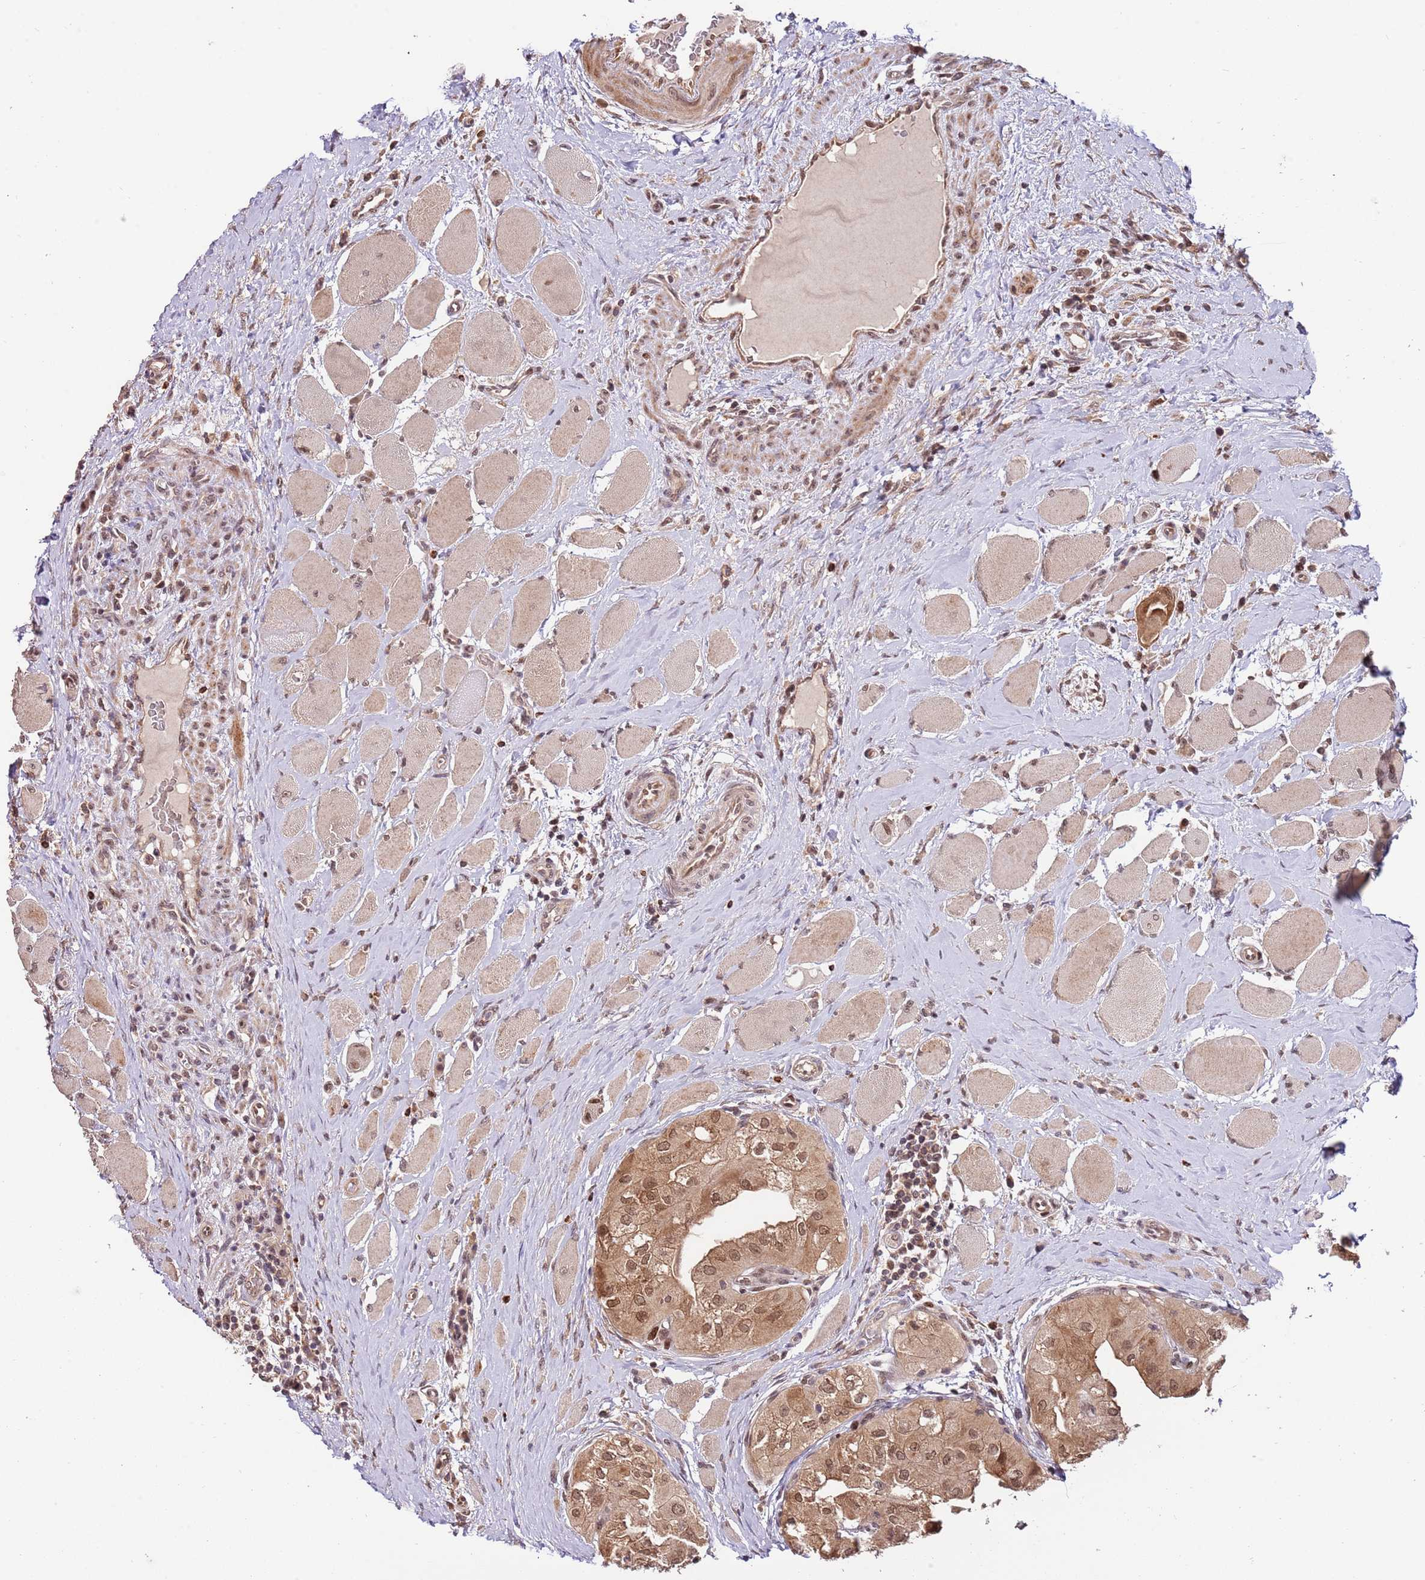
{"staining": {"intensity": "moderate", "quantity": ">75%", "location": "cytoplasmic/membranous,nuclear"}, "tissue": "thyroid cancer", "cell_type": "Tumor cells", "image_type": "cancer", "snomed": [{"axis": "morphology", "description": "Papillary adenocarcinoma, NOS"}, {"axis": "topography", "description": "Thyroid gland"}], "caption": "DAB immunohistochemical staining of thyroid cancer reveals moderate cytoplasmic/membranous and nuclear protein staining in approximately >75% of tumor cells. The protein is stained brown, and the nuclei are stained in blue (DAB IHC with brightfield microscopy, high magnification).", "gene": "RIF1", "patient": {"sex": "female", "age": 59}}